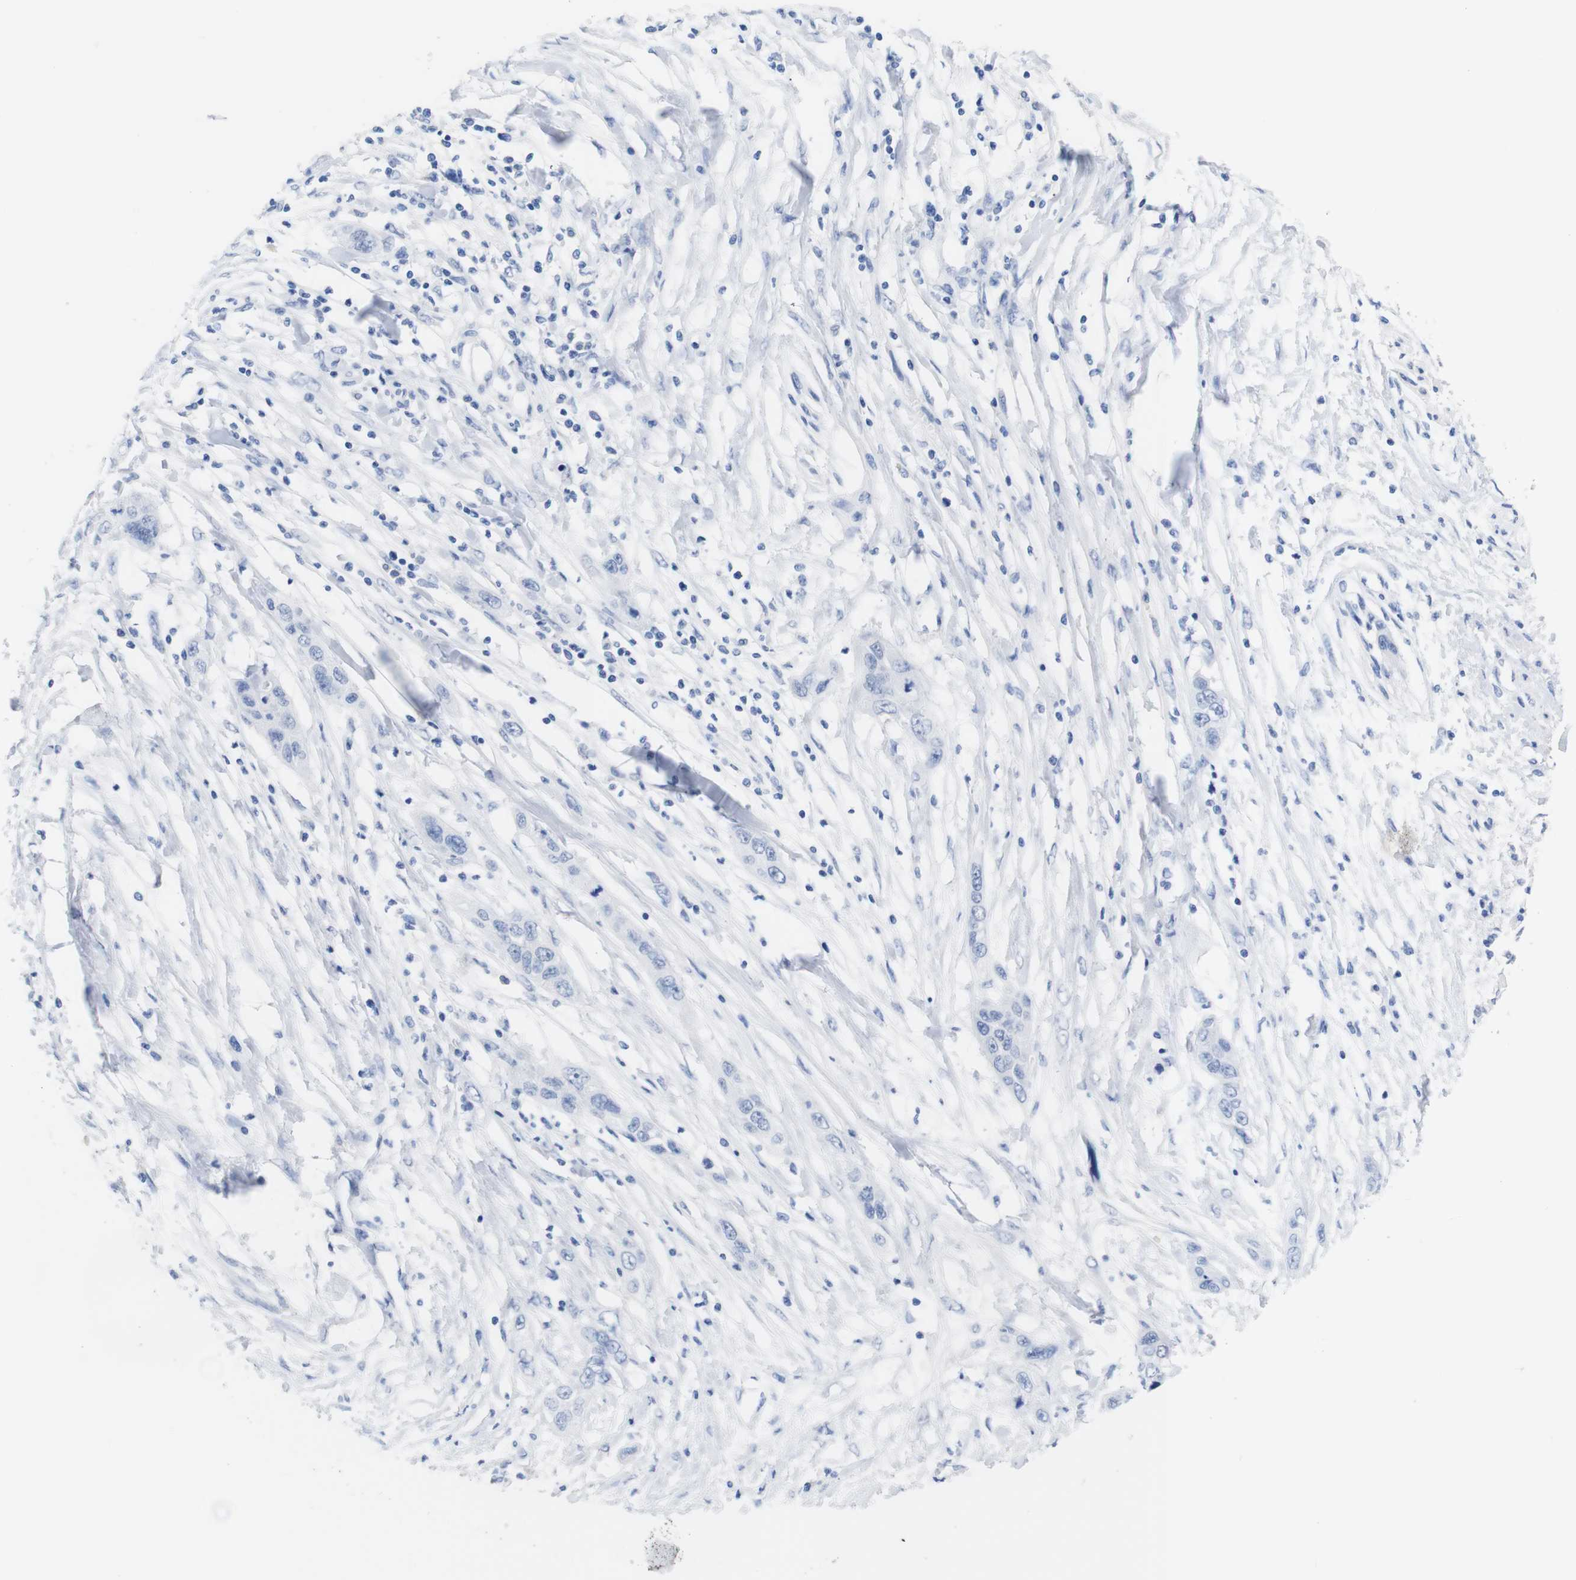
{"staining": {"intensity": "negative", "quantity": "none", "location": "none"}, "tissue": "pancreatic cancer", "cell_type": "Tumor cells", "image_type": "cancer", "snomed": [{"axis": "morphology", "description": "Adenocarcinoma, NOS"}, {"axis": "topography", "description": "Pancreas"}], "caption": "High magnification brightfield microscopy of pancreatic cancer (adenocarcinoma) stained with DAB (3,3'-diaminobenzidine) (brown) and counterstained with hematoxylin (blue): tumor cells show no significant expression.", "gene": "PNMA1", "patient": {"sex": "female", "age": 70}}